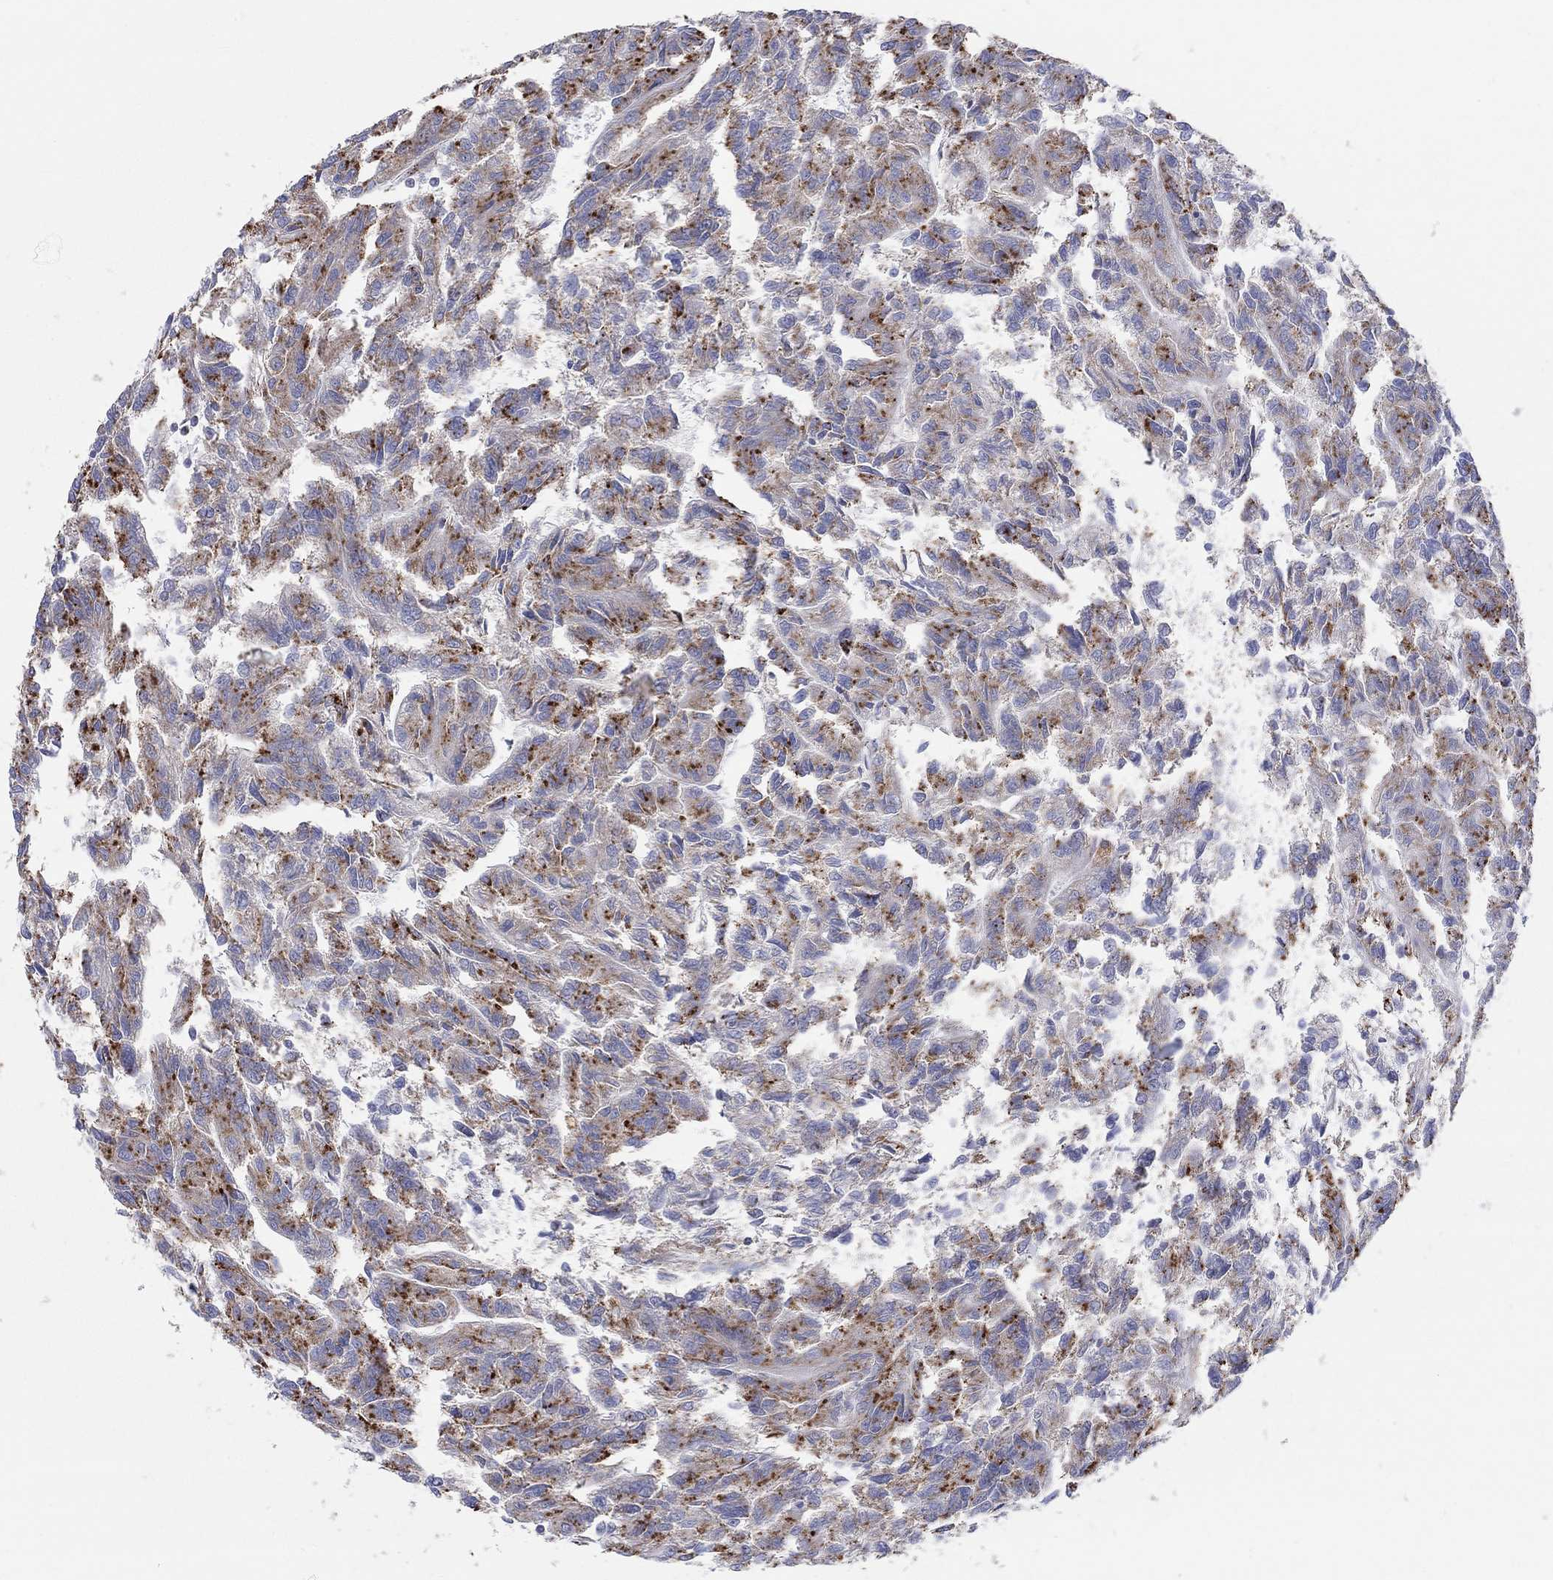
{"staining": {"intensity": "strong", "quantity": ">75%", "location": "cytoplasmic/membranous"}, "tissue": "renal cancer", "cell_type": "Tumor cells", "image_type": "cancer", "snomed": [{"axis": "morphology", "description": "Adenocarcinoma, NOS"}, {"axis": "topography", "description": "Kidney"}], "caption": "The image exhibits immunohistochemical staining of renal cancer (adenocarcinoma). There is strong cytoplasmic/membranous positivity is seen in about >75% of tumor cells.", "gene": "BCO2", "patient": {"sex": "male", "age": 79}}